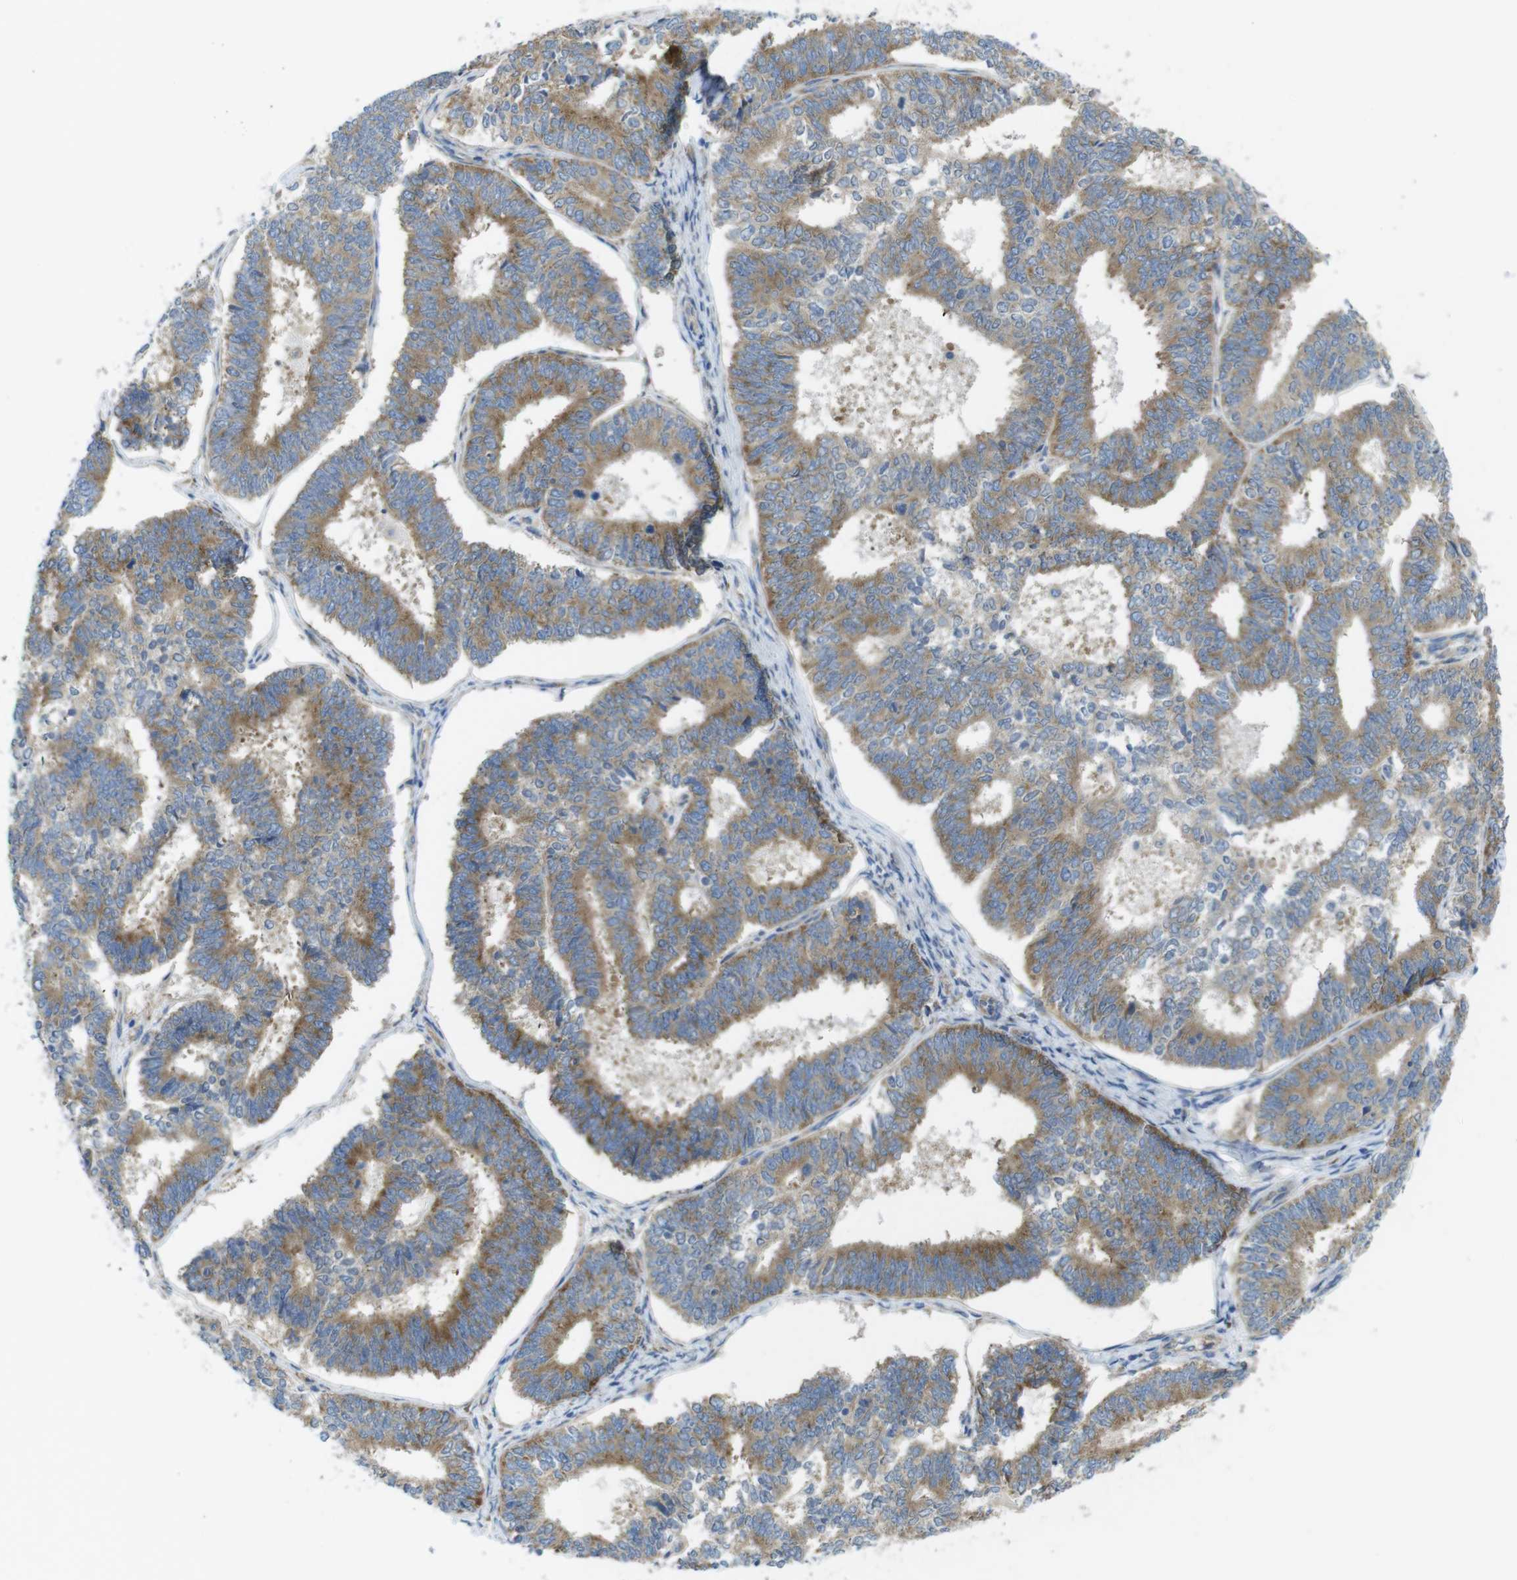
{"staining": {"intensity": "moderate", "quantity": ">75%", "location": "cytoplasmic/membranous"}, "tissue": "endometrial cancer", "cell_type": "Tumor cells", "image_type": "cancer", "snomed": [{"axis": "morphology", "description": "Adenocarcinoma, NOS"}, {"axis": "topography", "description": "Endometrium"}], "caption": "Immunohistochemical staining of endometrial adenocarcinoma exhibits medium levels of moderate cytoplasmic/membranous protein positivity in approximately >75% of tumor cells. The staining was performed using DAB (3,3'-diaminobenzidine), with brown indicating positive protein expression. Nuclei are stained blue with hematoxylin.", "gene": "TMEM234", "patient": {"sex": "female", "age": 70}}